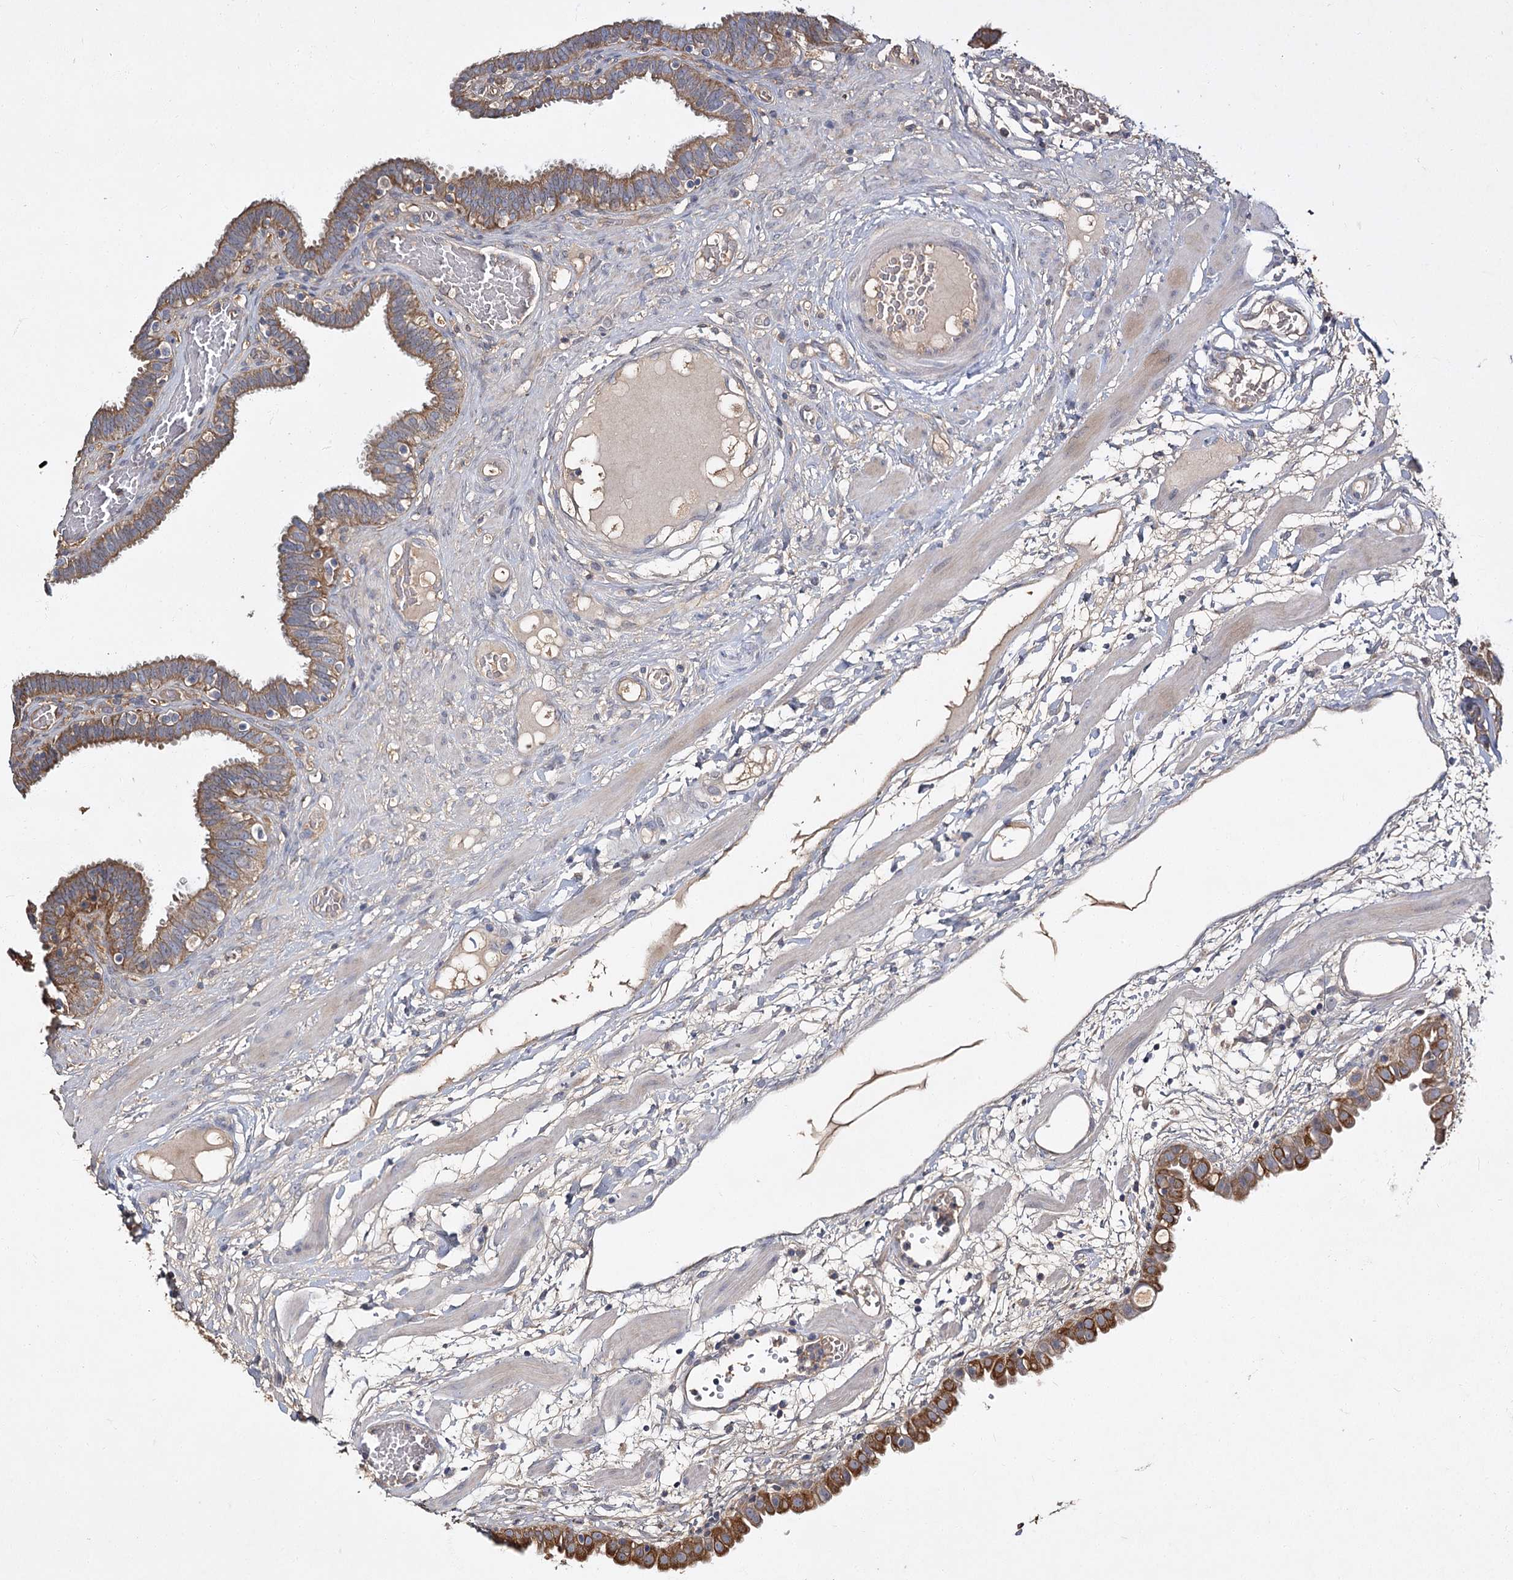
{"staining": {"intensity": "moderate", "quantity": ">75%", "location": "cytoplasmic/membranous"}, "tissue": "fallopian tube", "cell_type": "Glandular cells", "image_type": "normal", "snomed": [{"axis": "morphology", "description": "Normal tissue, NOS"}, {"axis": "topography", "description": "Fallopian tube"}, {"axis": "topography", "description": "Placenta"}], "caption": "Brown immunohistochemical staining in normal fallopian tube displays moderate cytoplasmic/membranous positivity in about >75% of glandular cells.", "gene": "MFN1", "patient": {"sex": "female", "age": 32}}